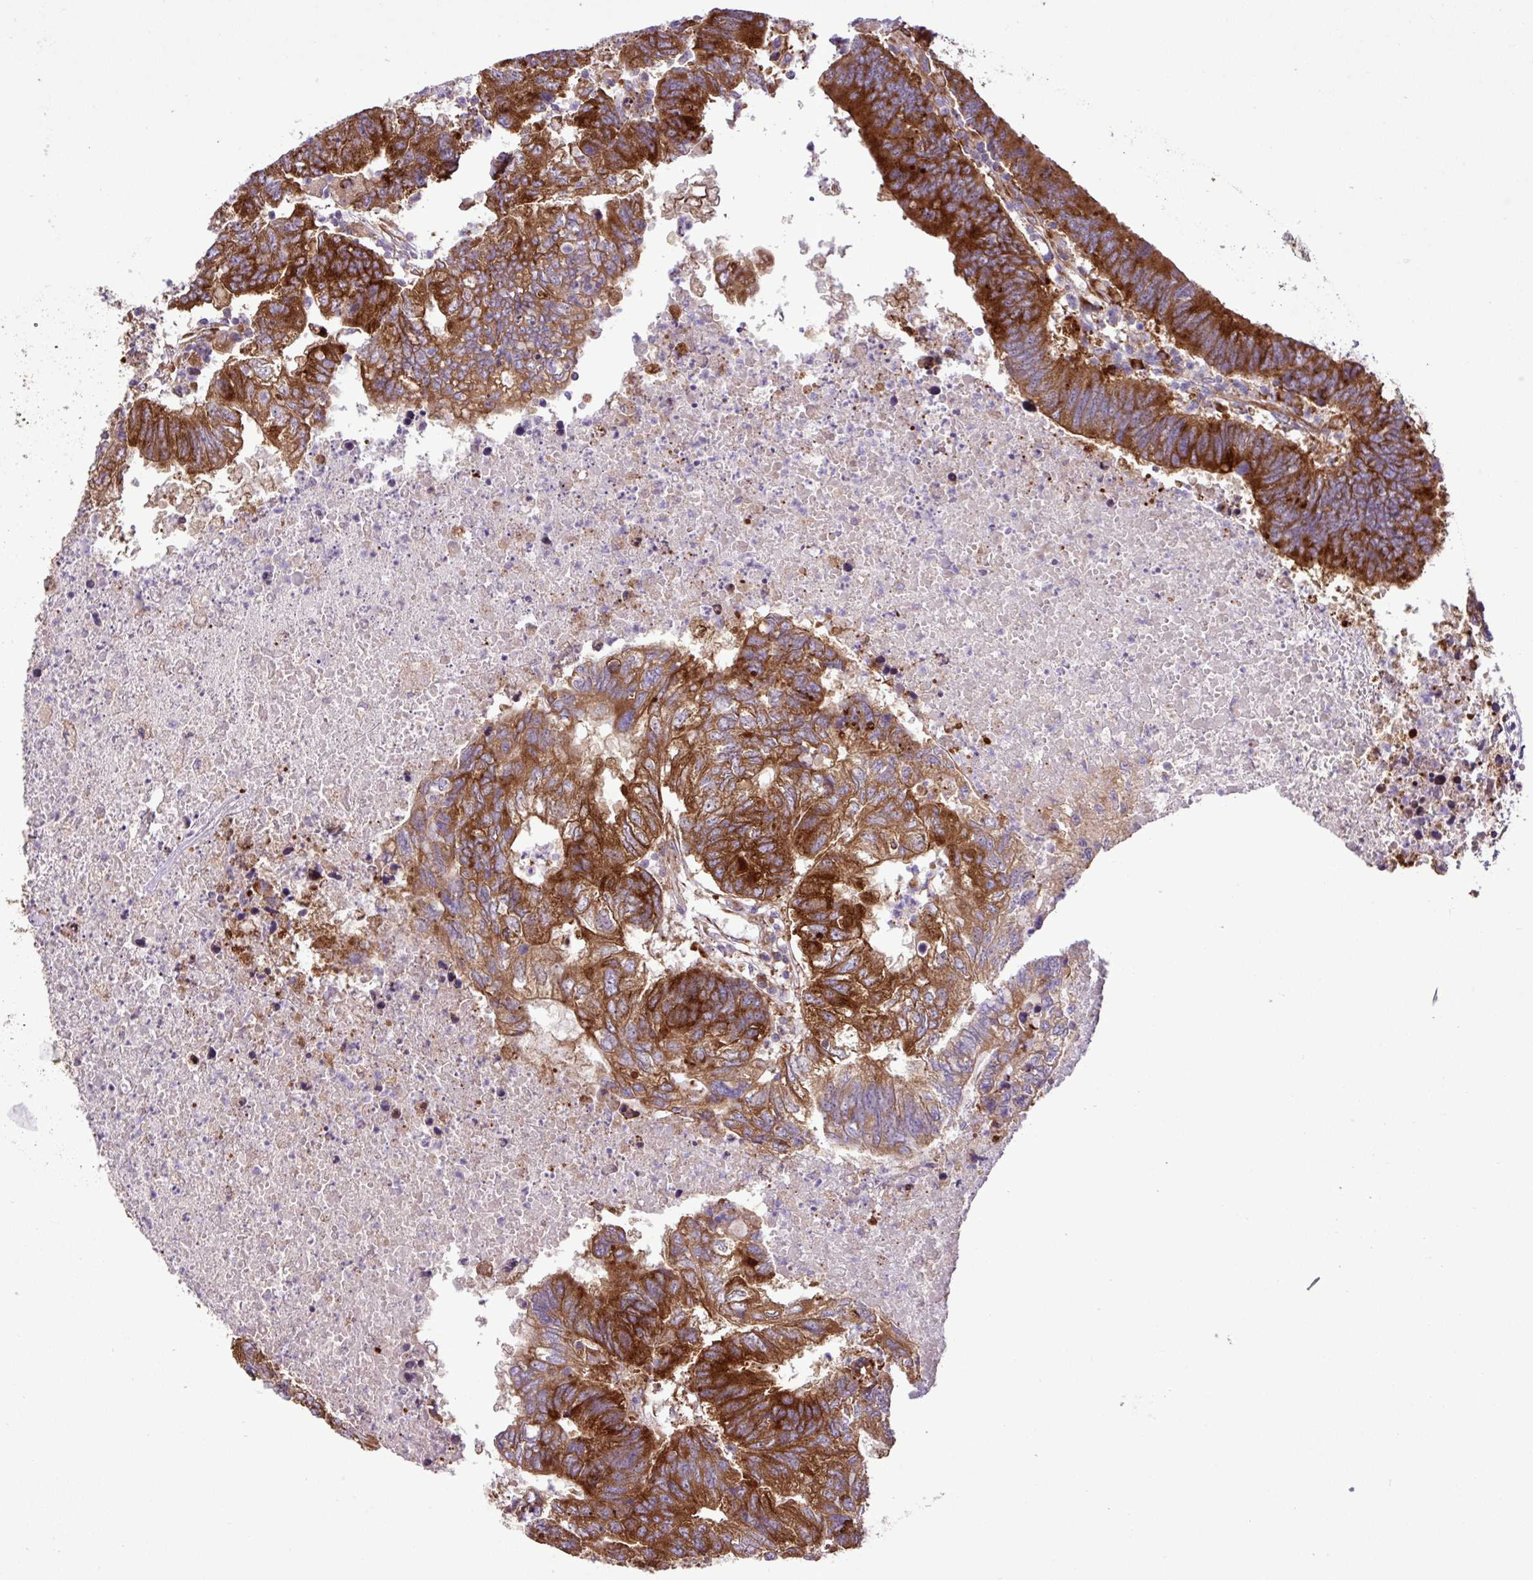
{"staining": {"intensity": "strong", "quantity": ">75%", "location": "cytoplasmic/membranous"}, "tissue": "colorectal cancer", "cell_type": "Tumor cells", "image_type": "cancer", "snomed": [{"axis": "morphology", "description": "Adenocarcinoma, NOS"}, {"axis": "topography", "description": "Colon"}], "caption": "Immunohistochemistry histopathology image of neoplastic tissue: human colorectal adenocarcinoma stained using IHC shows high levels of strong protein expression localized specifically in the cytoplasmic/membranous of tumor cells, appearing as a cytoplasmic/membranous brown color.", "gene": "RPL13", "patient": {"sex": "female", "age": 48}}